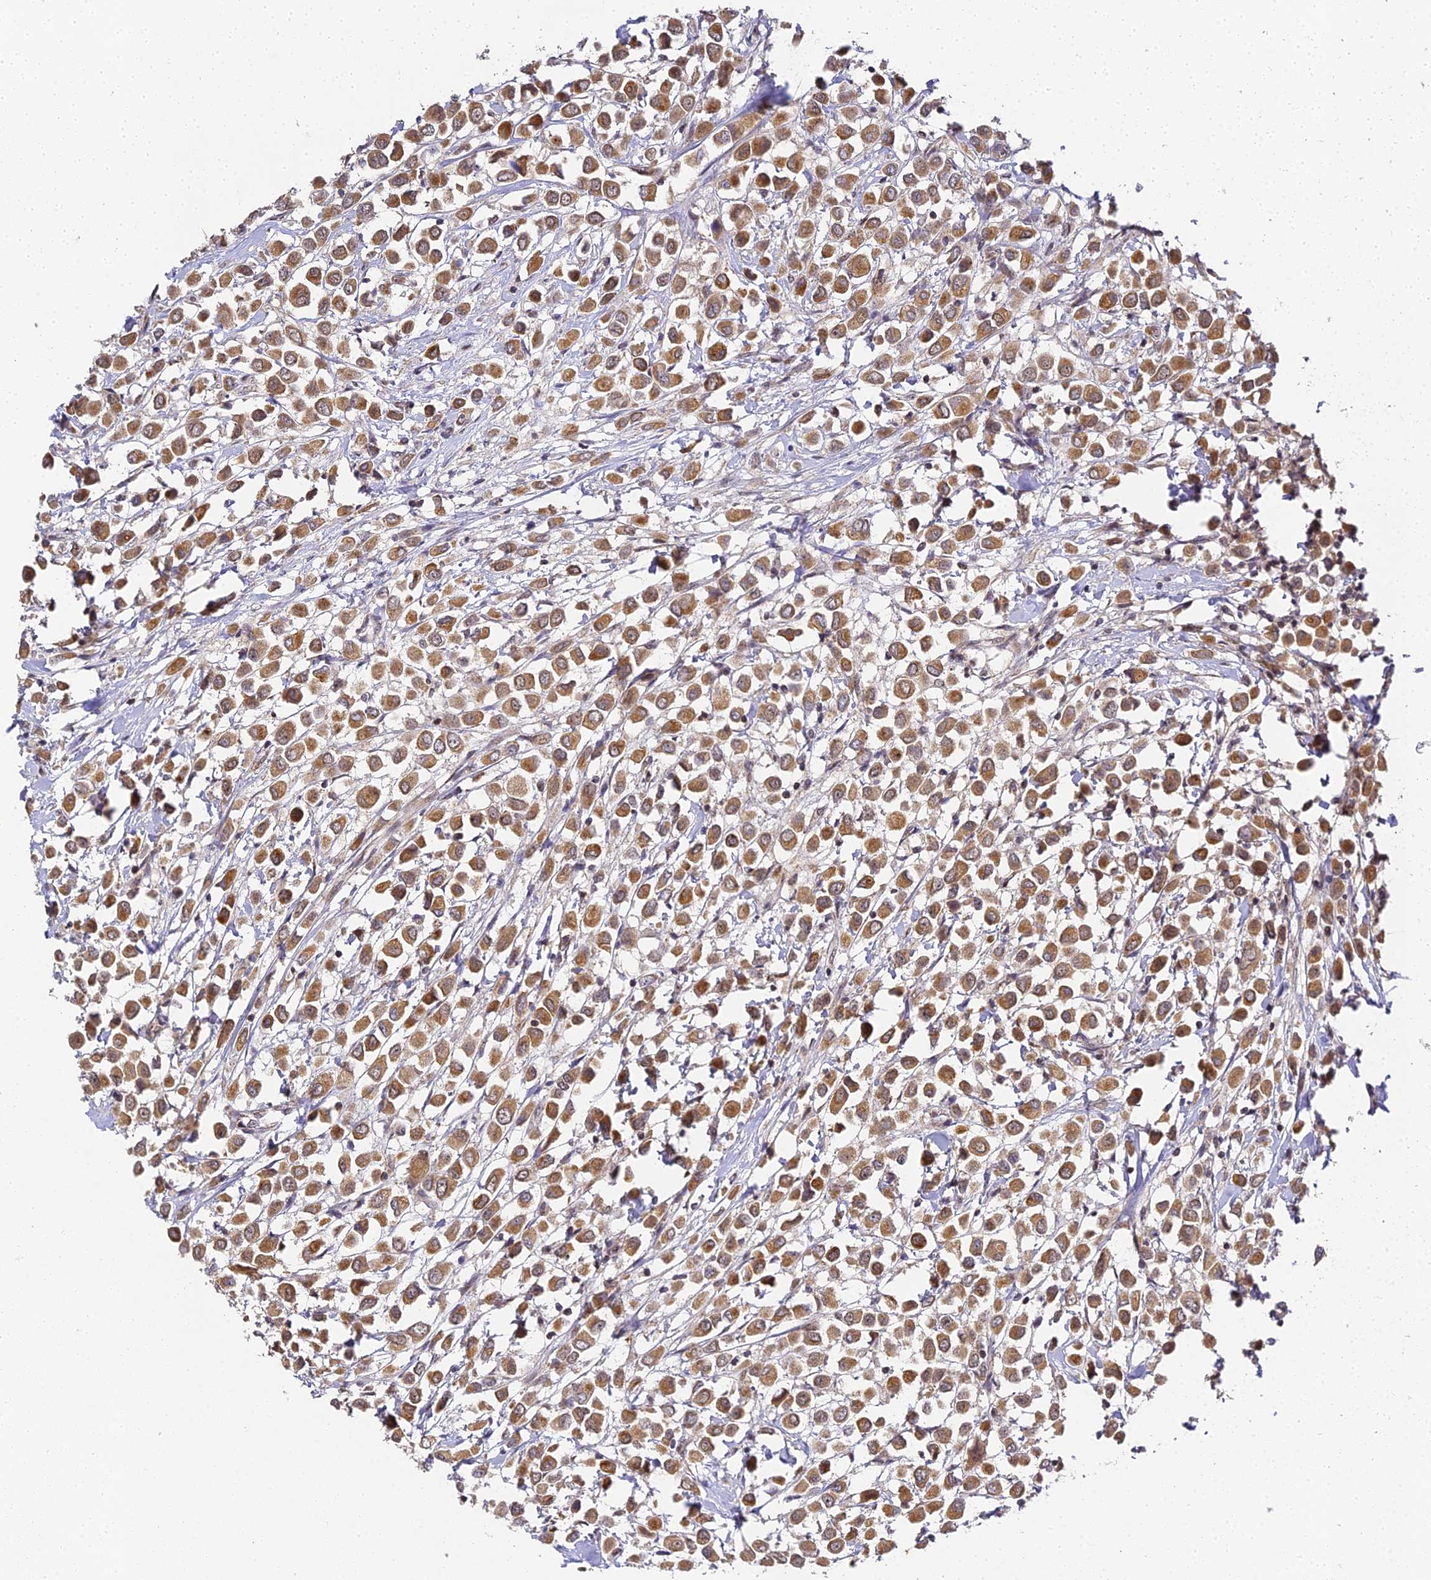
{"staining": {"intensity": "moderate", "quantity": ">75%", "location": "cytoplasmic/membranous,nuclear"}, "tissue": "breast cancer", "cell_type": "Tumor cells", "image_type": "cancer", "snomed": [{"axis": "morphology", "description": "Duct carcinoma"}, {"axis": "topography", "description": "Breast"}], "caption": "Breast intraductal carcinoma was stained to show a protein in brown. There is medium levels of moderate cytoplasmic/membranous and nuclear expression in about >75% of tumor cells.", "gene": "DNAAF10", "patient": {"sex": "female", "age": 61}}